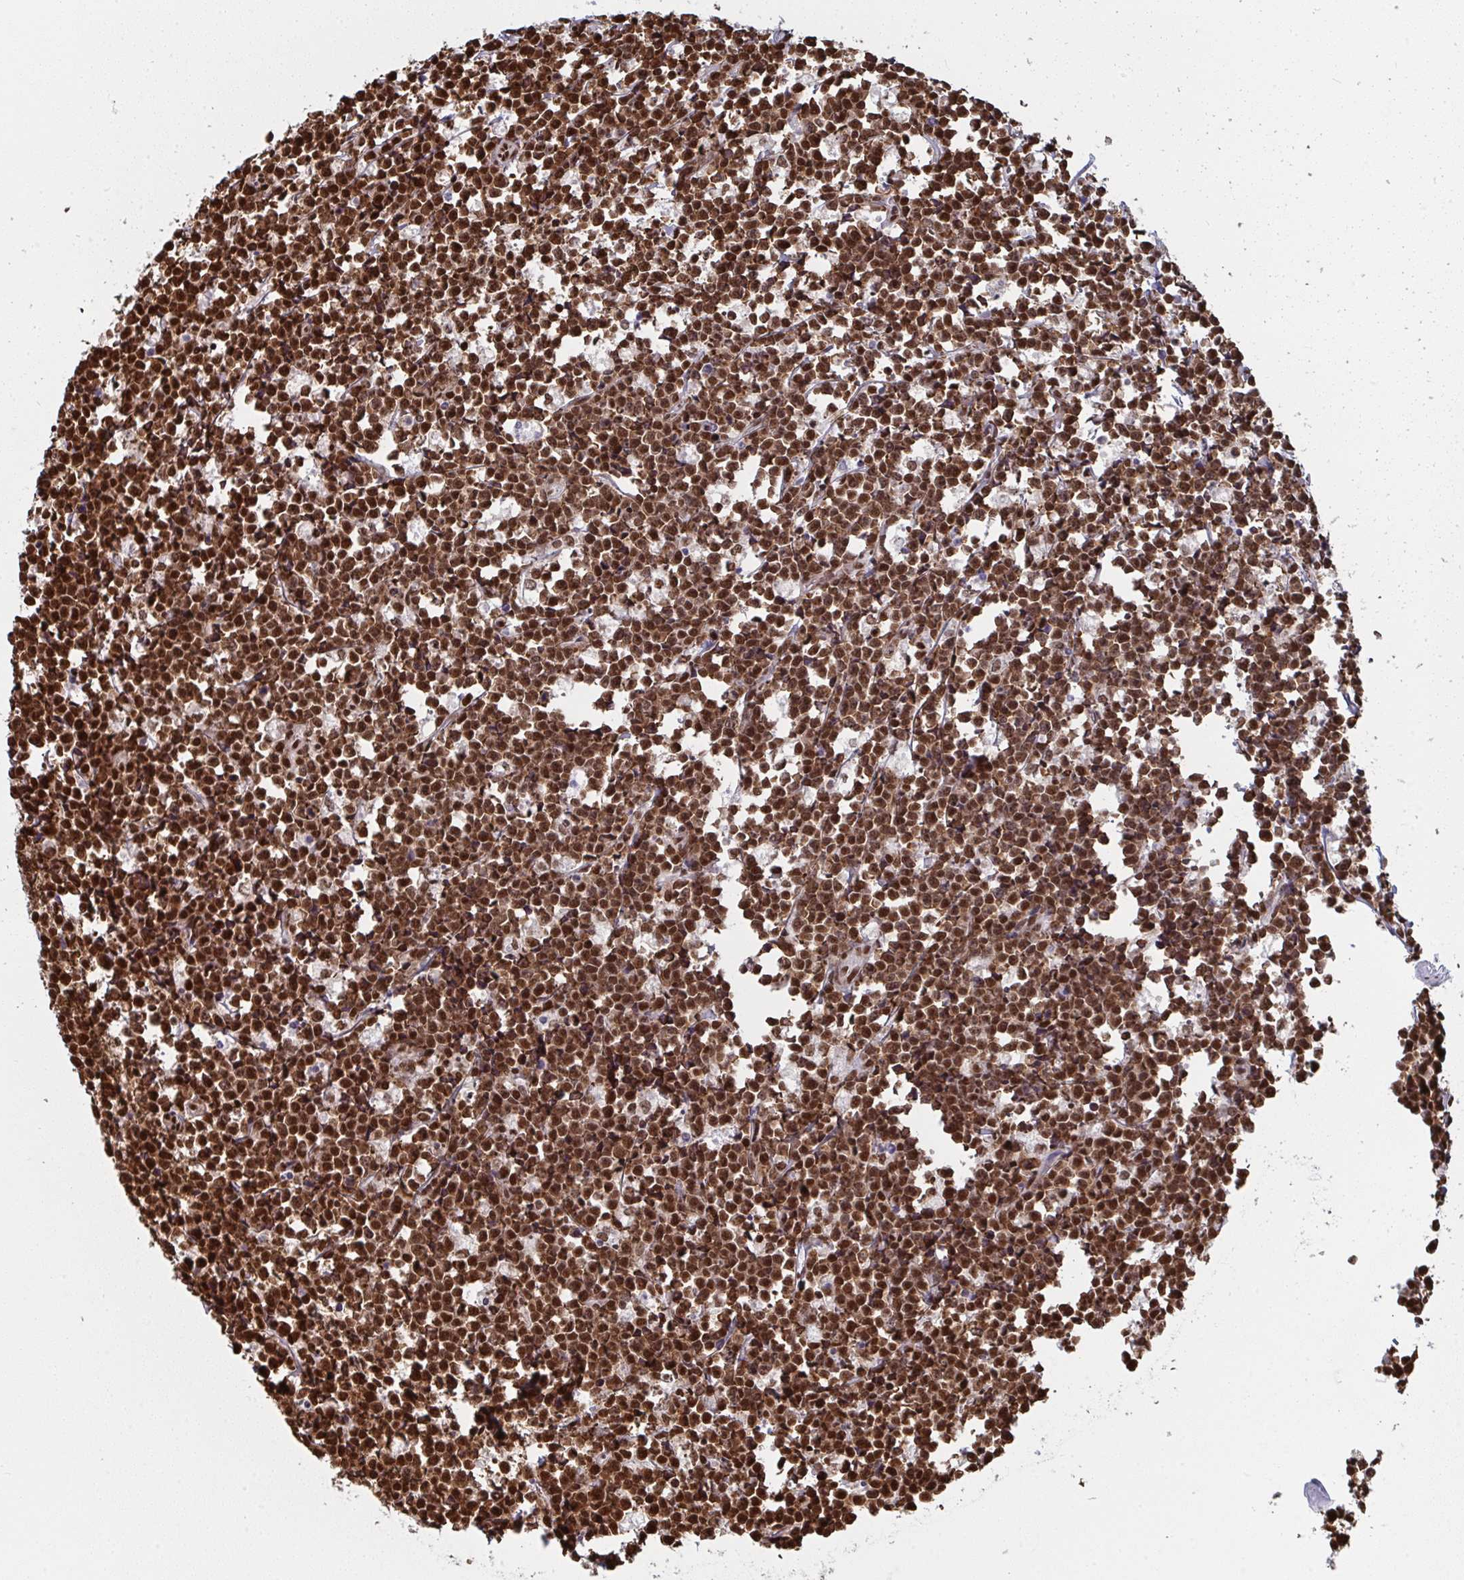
{"staining": {"intensity": "strong", "quantity": ">75%", "location": "nuclear"}, "tissue": "lymphoma", "cell_type": "Tumor cells", "image_type": "cancer", "snomed": [{"axis": "morphology", "description": "Malignant lymphoma, non-Hodgkin's type, High grade"}, {"axis": "topography", "description": "Small intestine"}], "caption": "IHC histopathology image of human lymphoma stained for a protein (brown), which shows high levels of strong nuclear positivity in about >75% of tumor cells.", "gene": "GAR1", "patient": {"sex": "female", "age": 56}}